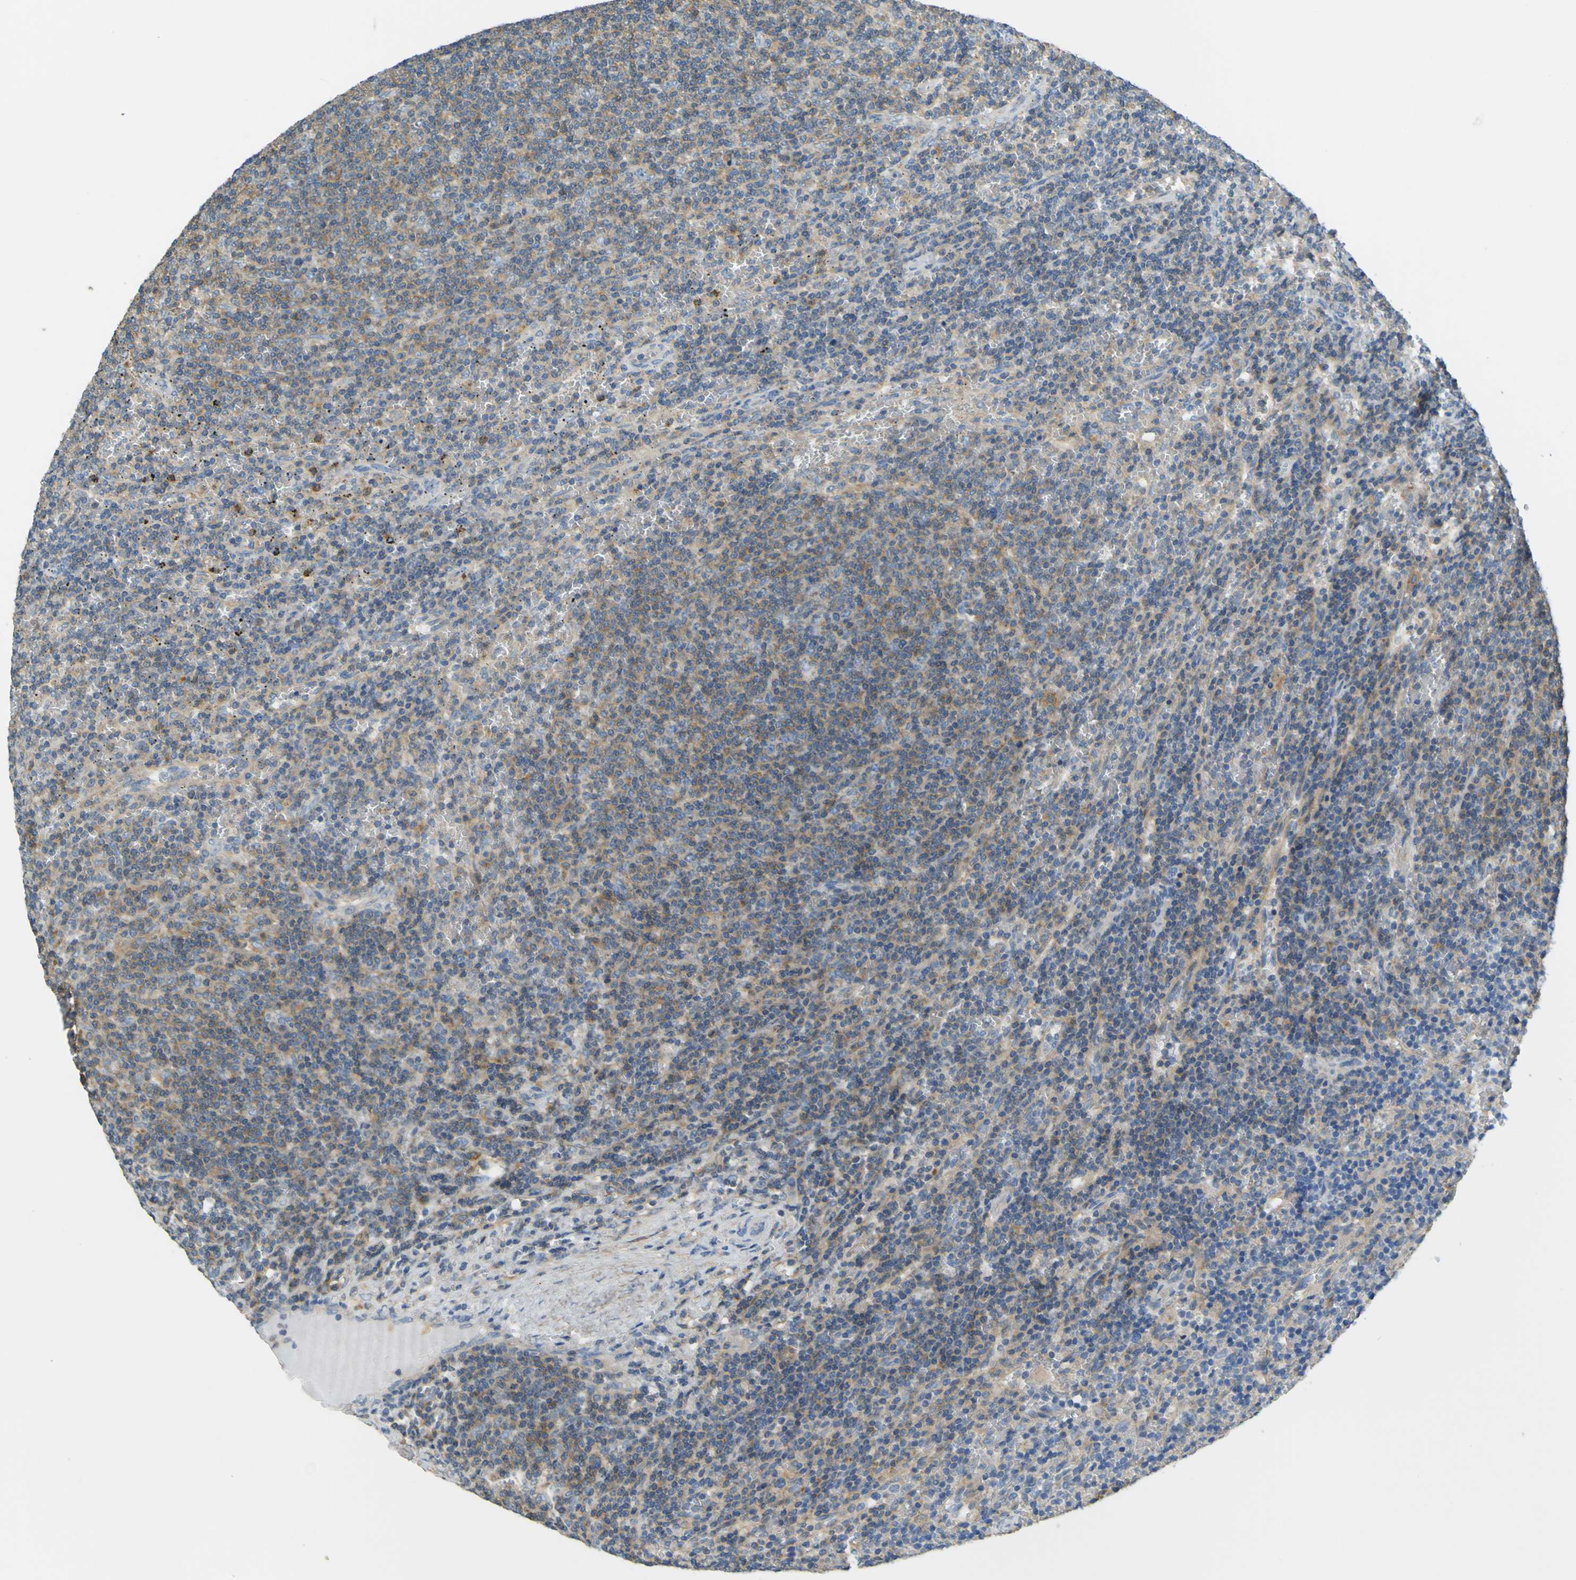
{"staining": {"intensity": "weak", "quantity": "25%-75%", "location": "cytoplasmic/membranous"}, "tissue": "lymphoma", "cell_type": "Tumor cells", "image_type": "cancer", "snomed": [{"axis": "morphology", "description": "Malignant lymphoma, non-Hodgkin's type, Low grade"}, {"axis": "topography", "description": "Spleen"}], "caption": "An immunohistochemistry (IHC) histopathology image of neoplastic tissue is shown. Protein staining in brown shows weak cytoplasmic/membranous positivity in malignant lymphoma, non-Hodgkin's type (low-grade) within tumor cells.", "gene": "OGN", "patient": {"sex": "female", "age": 50}}